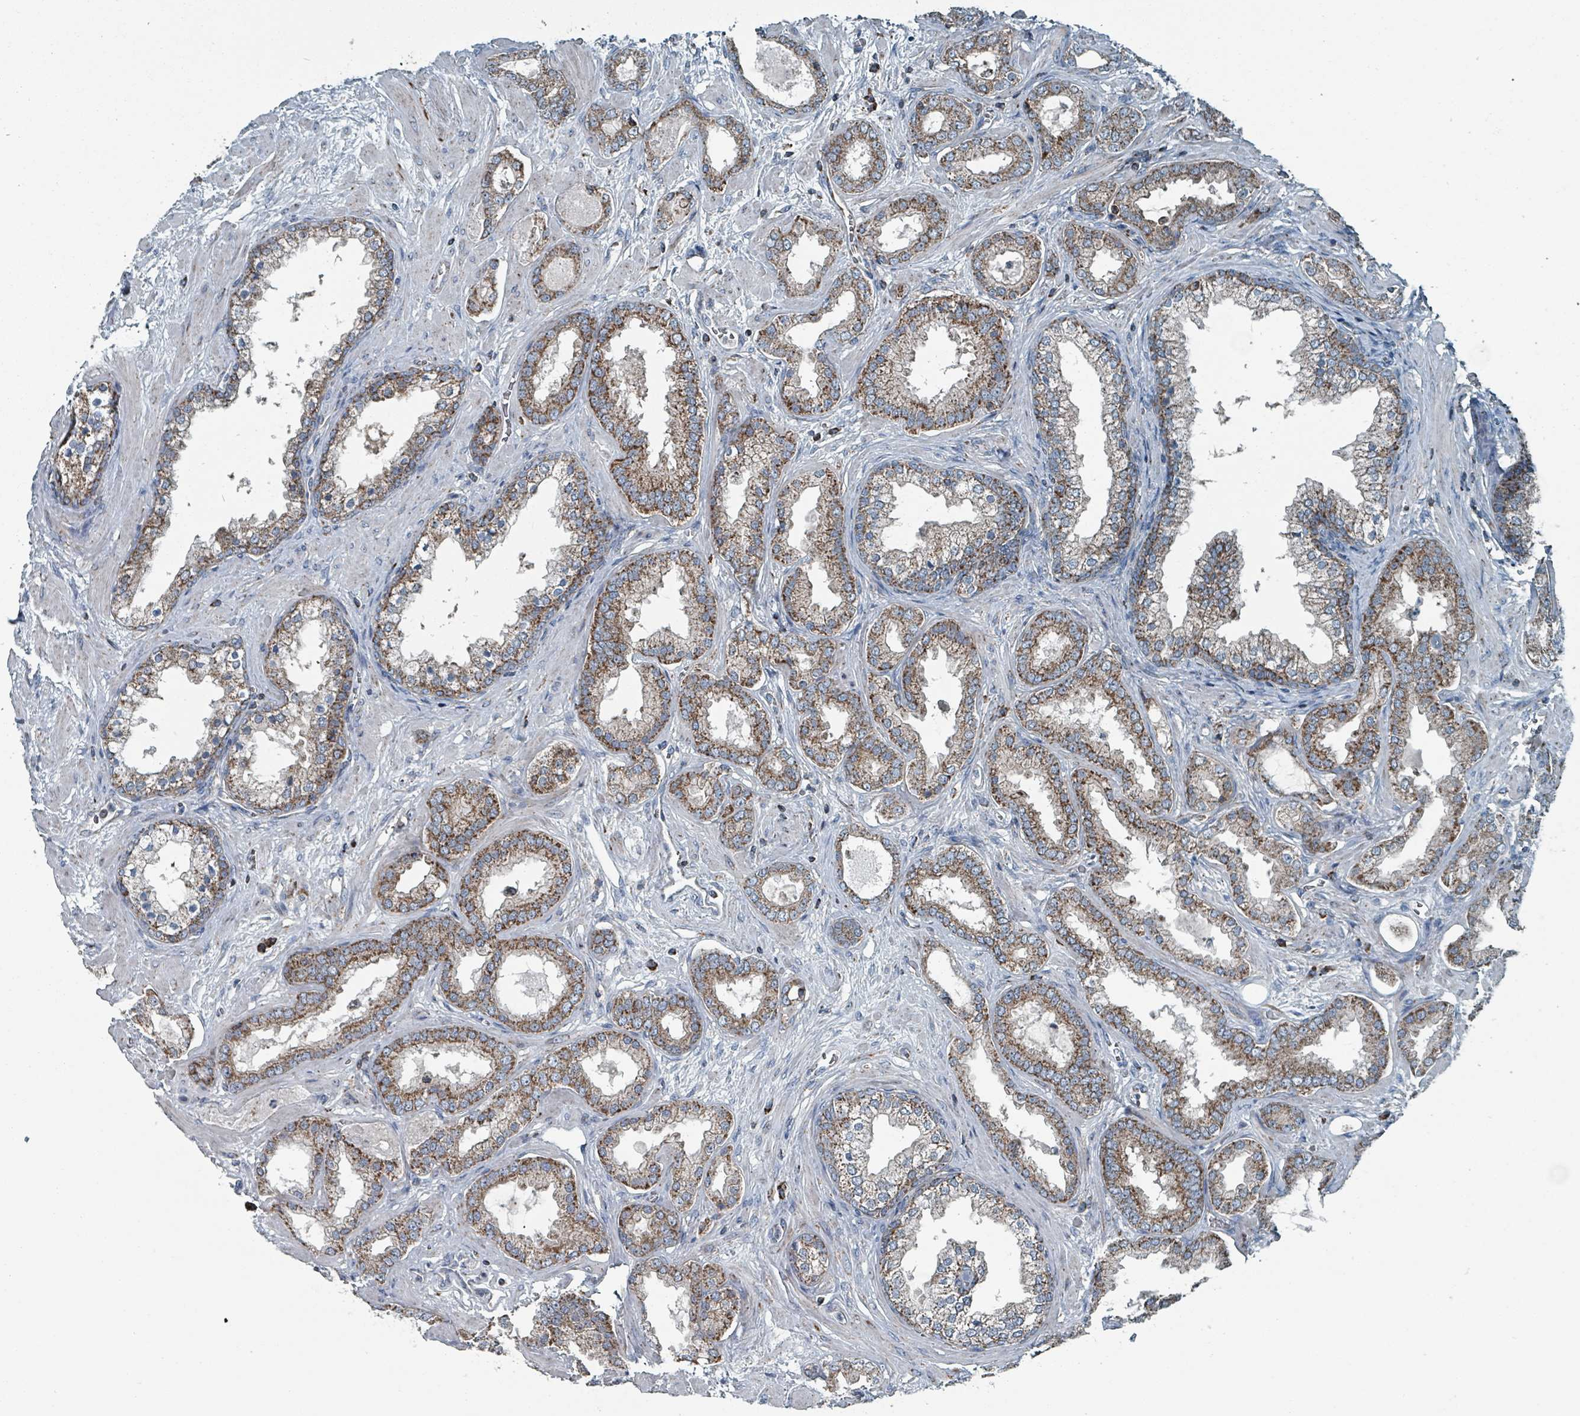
{"staining": {"intensity": "moderate", "quantity": ">75%", "location": "cytoplasmic/membranous"}, "tissue": "prostate cancer", "cell_type": "Tumor cells", "image_type": "cancer", "snomed": [{"axis": "morphology", "description": "Adenocarcinoma, High grade"}, {"axis": "topography", "description": "Prostate"}], "caption": "This micrograph reveals high-grade adenocarcinoma (prostate) stained with IHC to label a protein in brown. The cytoplasmic/membranous of tumor cells show moderate positivity for the protein. Nuclei are counter-stained blue.", "gene": "ABHD18", "patient": {"sex": "male", "age": 64}}